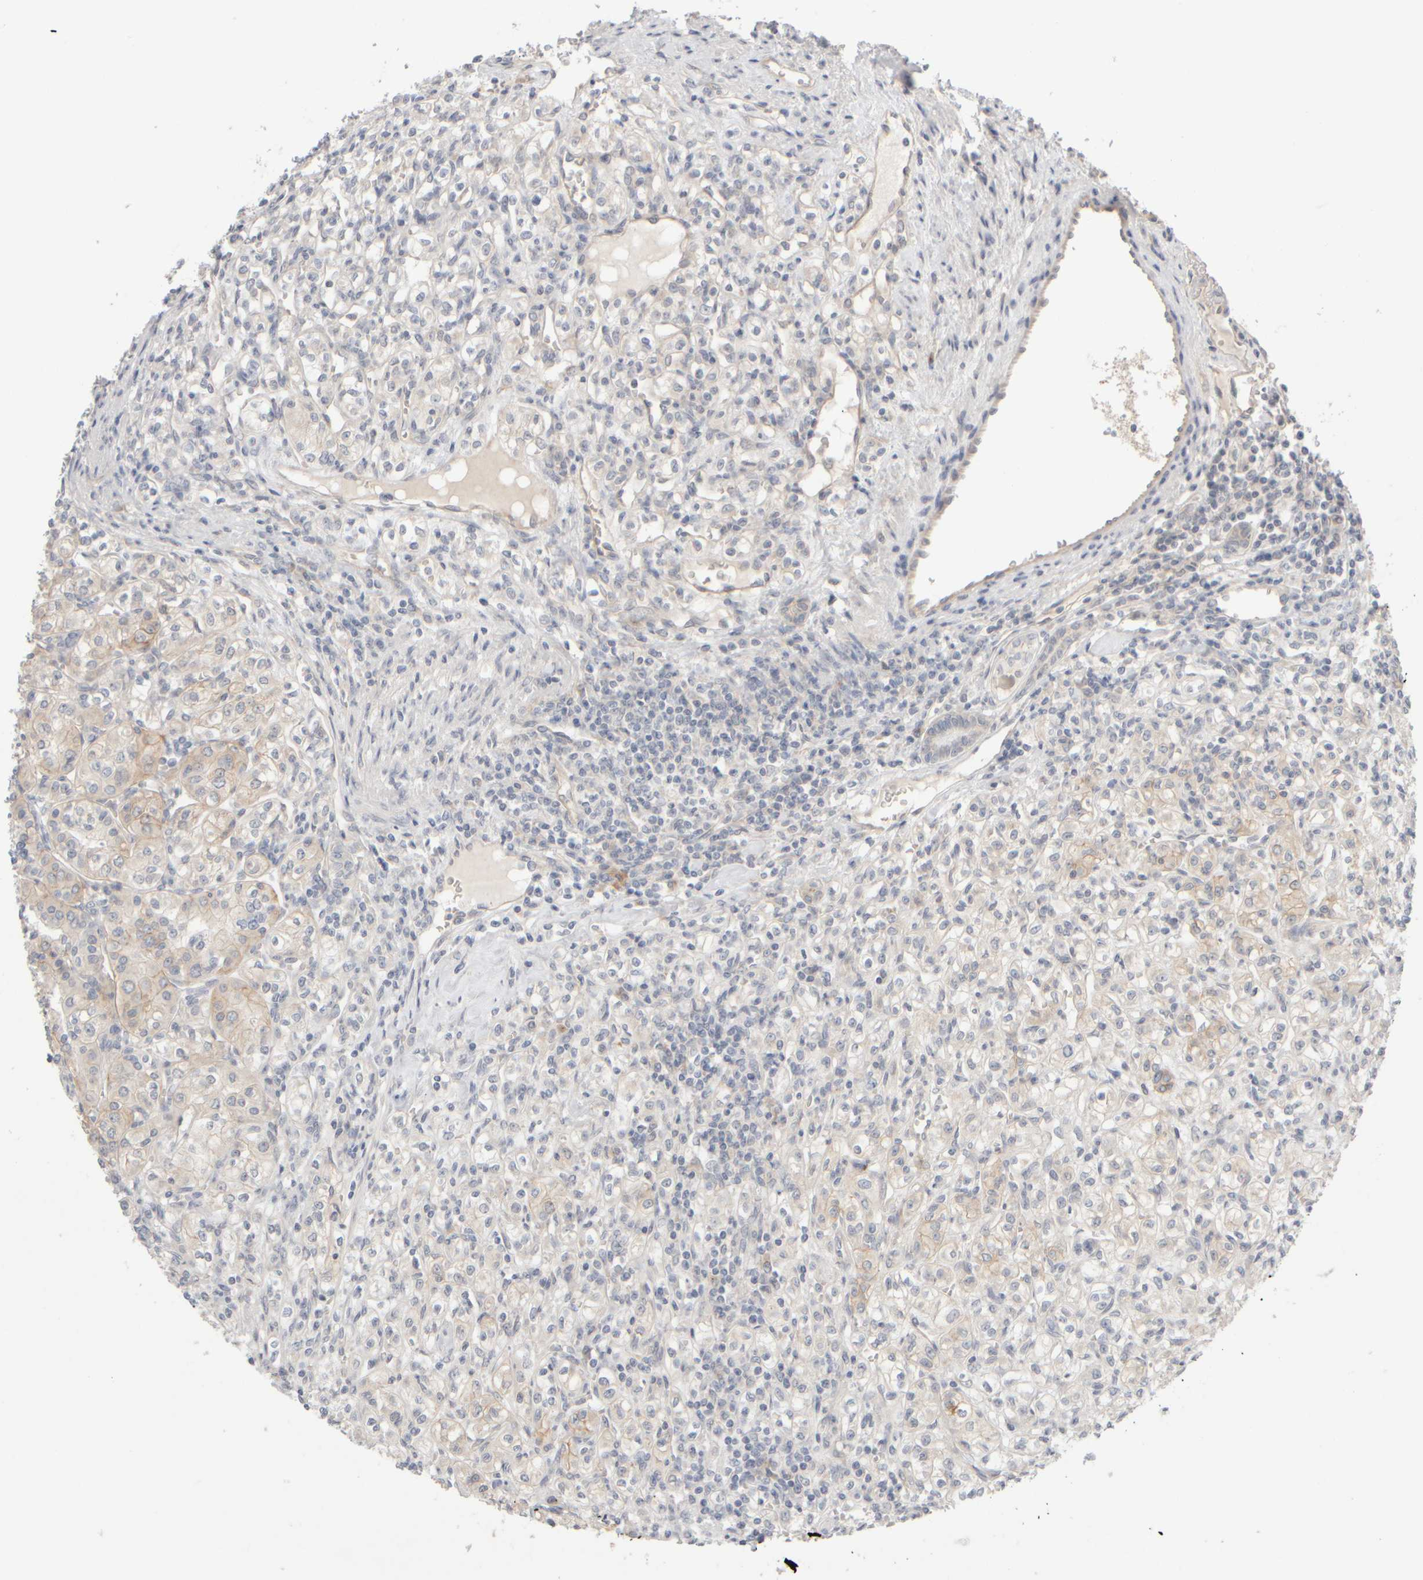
{"staining": {"intensity": "negative", "quantity": "none", "location": "none"}, "tissue": "renal cancer", "cell_type": "Tumor cells", "image_type": "cancer", "snomed": [{"axis": "morphology", "description": "Adenocarcinoma, NOS"}, {"axis": "topography", "description": "Kidney"}], "caption": "Image shows no protein positivity in tumor cells of renal cancer tissue.", "gene": "GOPC", "patient": {"sex": "male", "age": 77}}